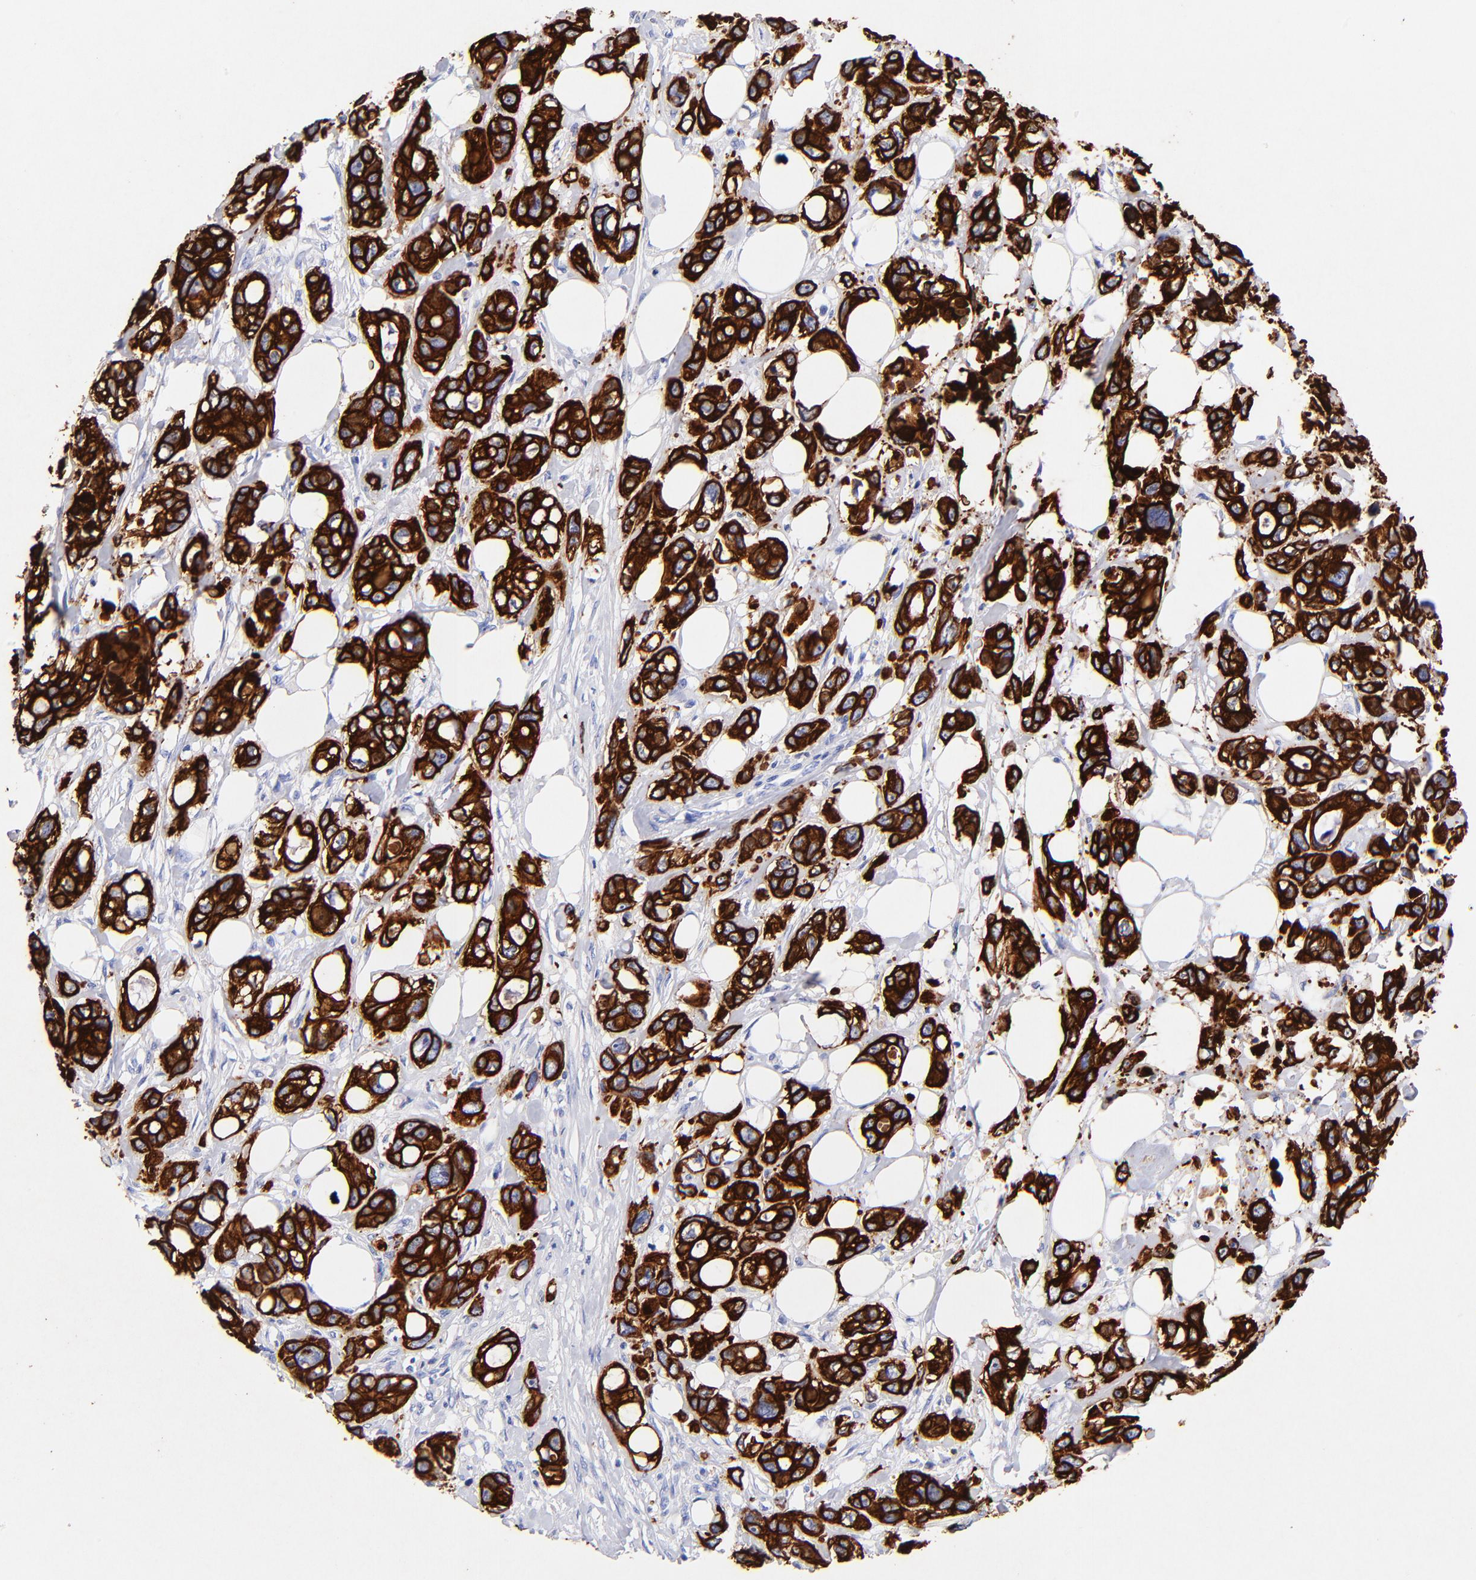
{"staining": {"intensity": "strong", "quantity": ">75%", "location": "cytoplasmic/membranous"}, "tissue": "stomach cancer", "cell_type": "Tumor cells", "image_type": "cancer", "snomed": [{"axis": "morphology", "description": "Adenocarcinoma, NOS"}, {"axis": "topography", "description": "Stomach, upper"}], "caption": "IHC of human stomach cancer (adenocarcinoma) displays high levels of strong cytoplasmic/membranous expression in about >75% of tumor cells.", "gene": "KRT19", "patient": {"sex": "male", "age": 47}}